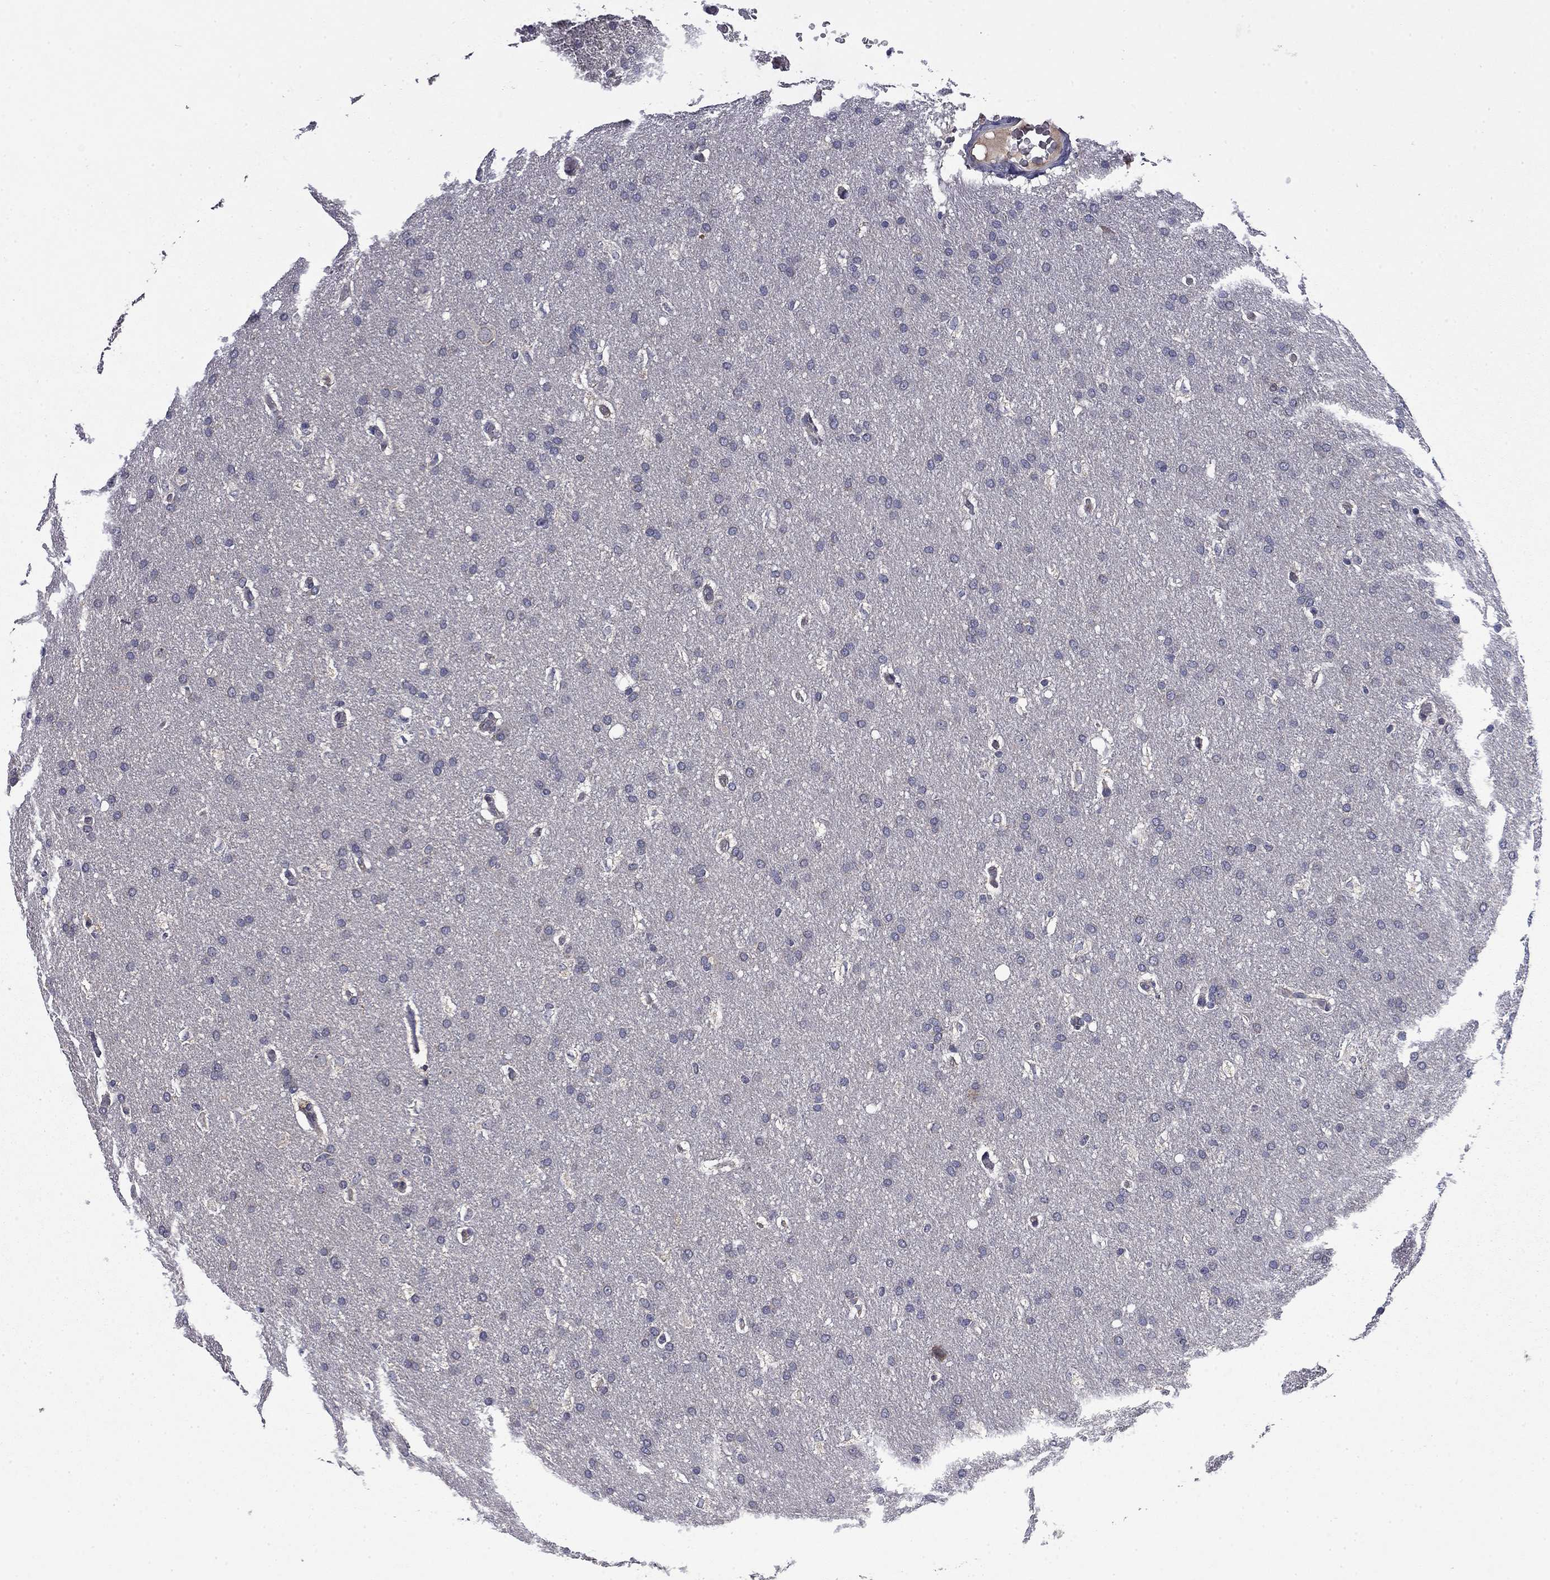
{"staining": {"intensity": "negative", "quantity": "none", "location": "none"}, "tissue": "glioma", "cell_type": "Tumor cells", "image_type": "cancer", "snomed": [{"axis": "morphology", "description": "Glioma, malignant, Low grade"}, {"axis": "topography", "description": "Brain"}], "caption": "A histopathology image of human malignant glioma (low-grade) is negative for staining in tumor cells.", "gene": "CEACAM7", "patient": {"sex": "female", "age": 37}}